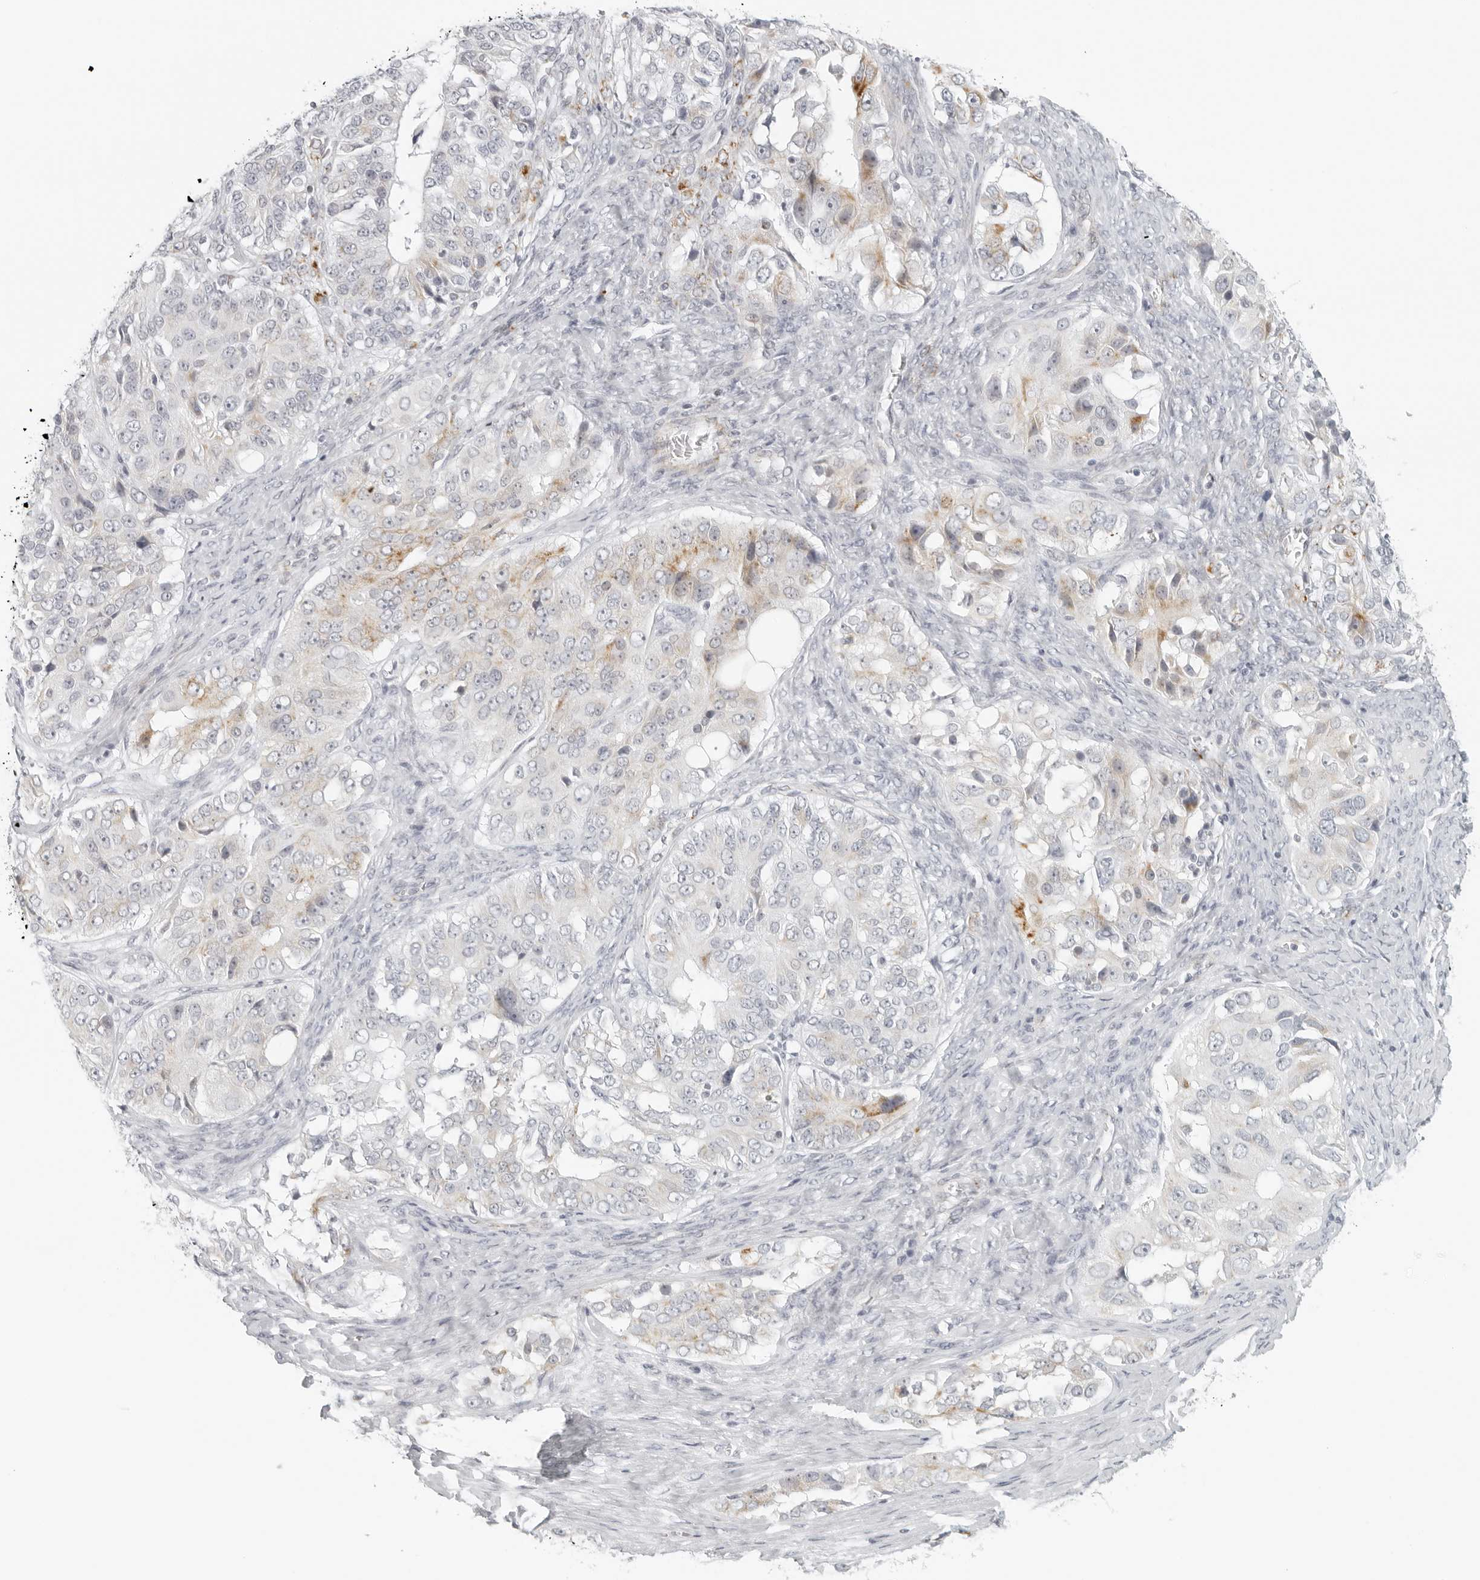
{"staining": {"intensity": "weak", "quantity": "<25%", "location": "cytoplasmic/membranous"}, "tissue": "ovarian cancer", "cell_type": "Tumor cells", "image_type": "cancer", "snomed": [{"axis": "morphology", "description": "Carcinoma, endometroid"}, {"axis": "topography", "description": "Ovary"}], "caption": "Histopathology image shows no significant protein positivity in tumor cells of ovarian cancer (endometroid carcinoma). (DAB (3,3'-diaminobenzidine) IHC visualized using brightfield microscopy, high magnification).", "gene": "RPS6KC1", "patient": {"sex": "female", "age": 51}}